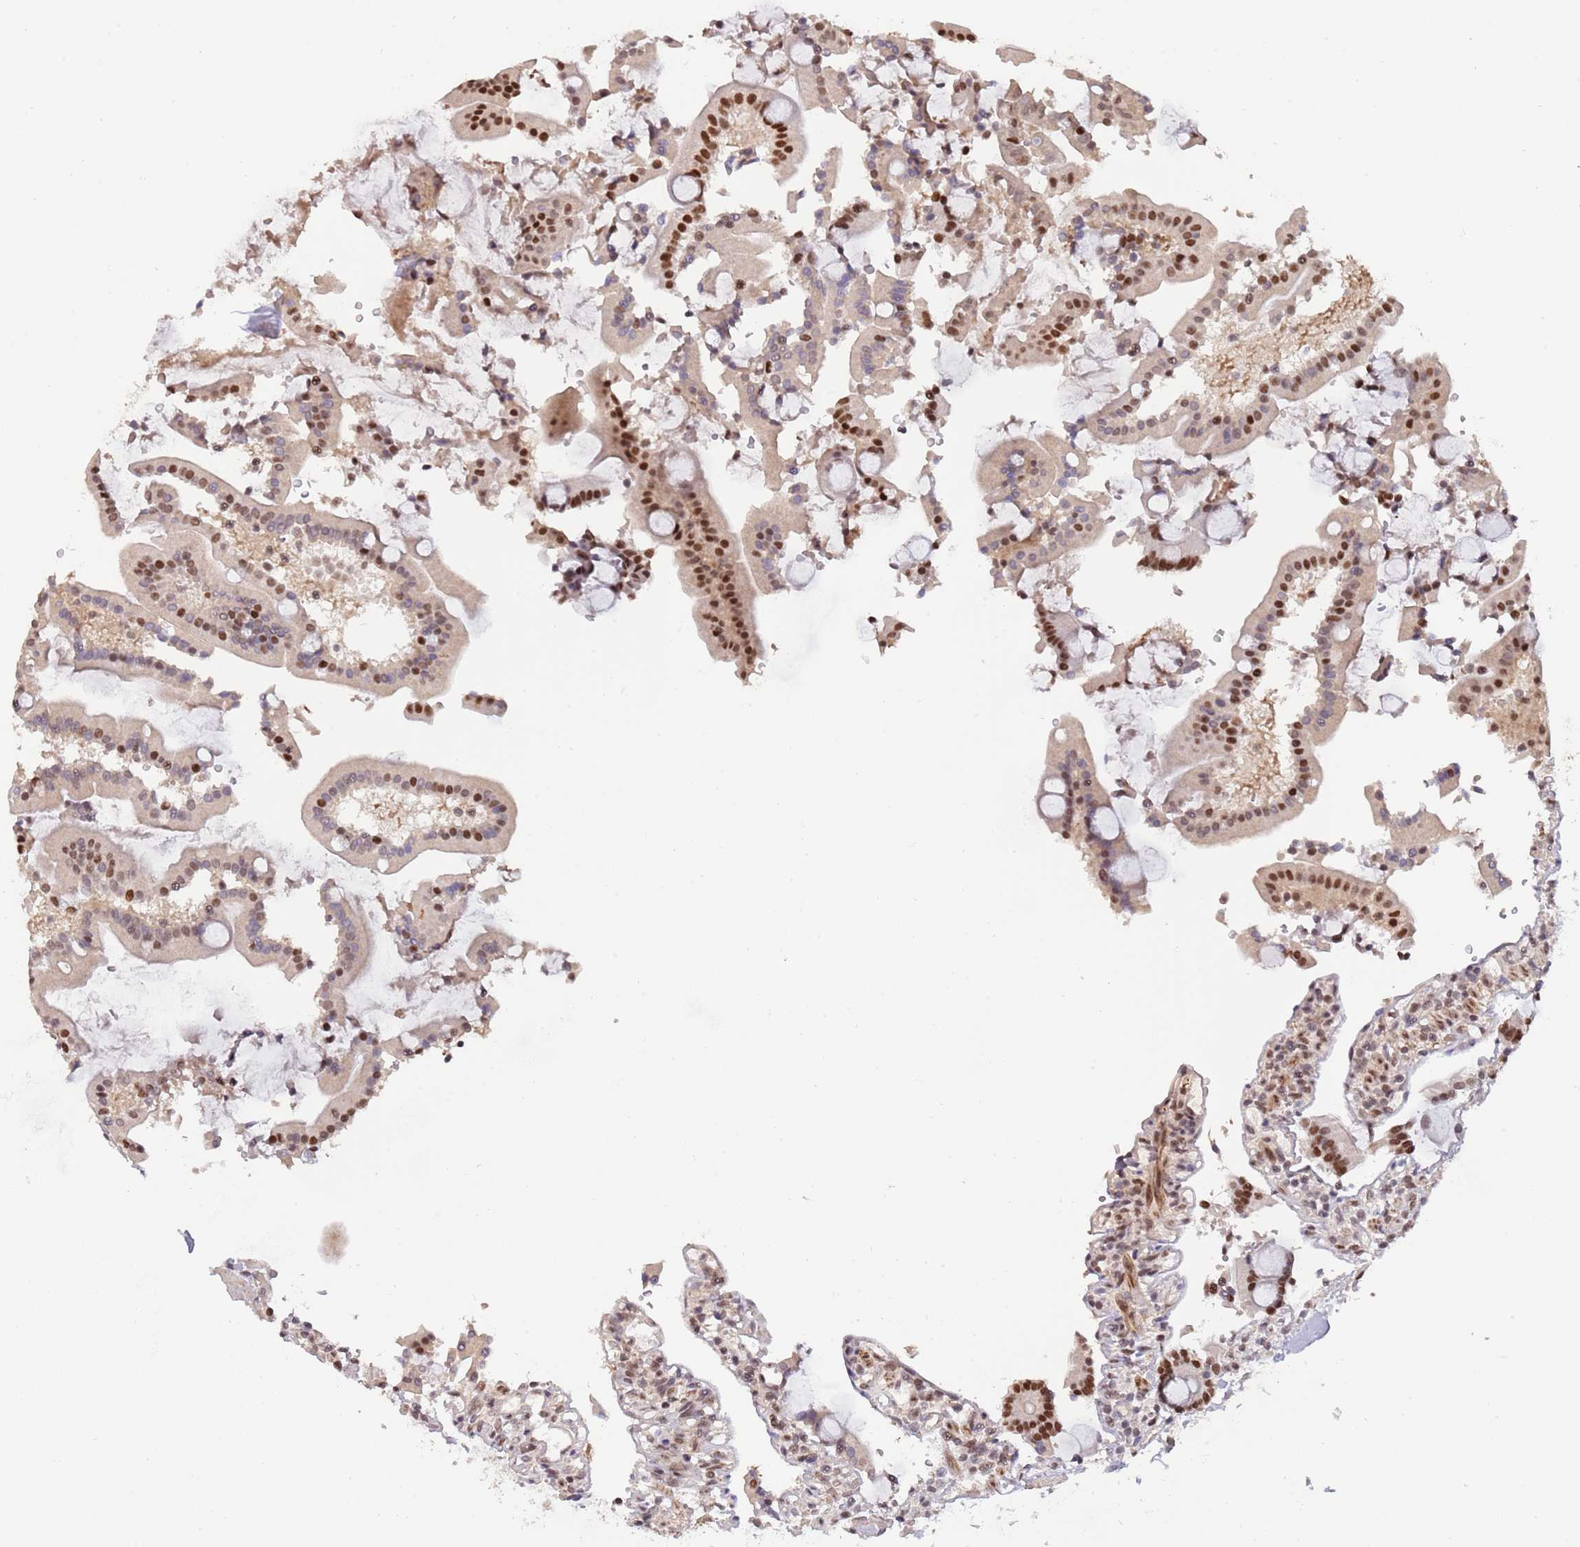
{"staining": {"intensity": "moderate", "quantity": ">75%", "location": "nuclear"}, "tissue": "duodenum", "cell_type": "Glandular cells", "image_type": "normal", "snomed": [{"axis": "morphology", "description": "Normal tissue, NOS"}, {"axis": "topography", "description": "Duodenum"}], "caption": "A brown stain shows moderate nuclear expression of a protein in glandular cells of unremarkable duodenum.", "gene": "ZBTB7A", "patient": {"sex": "male", "age": 55}}